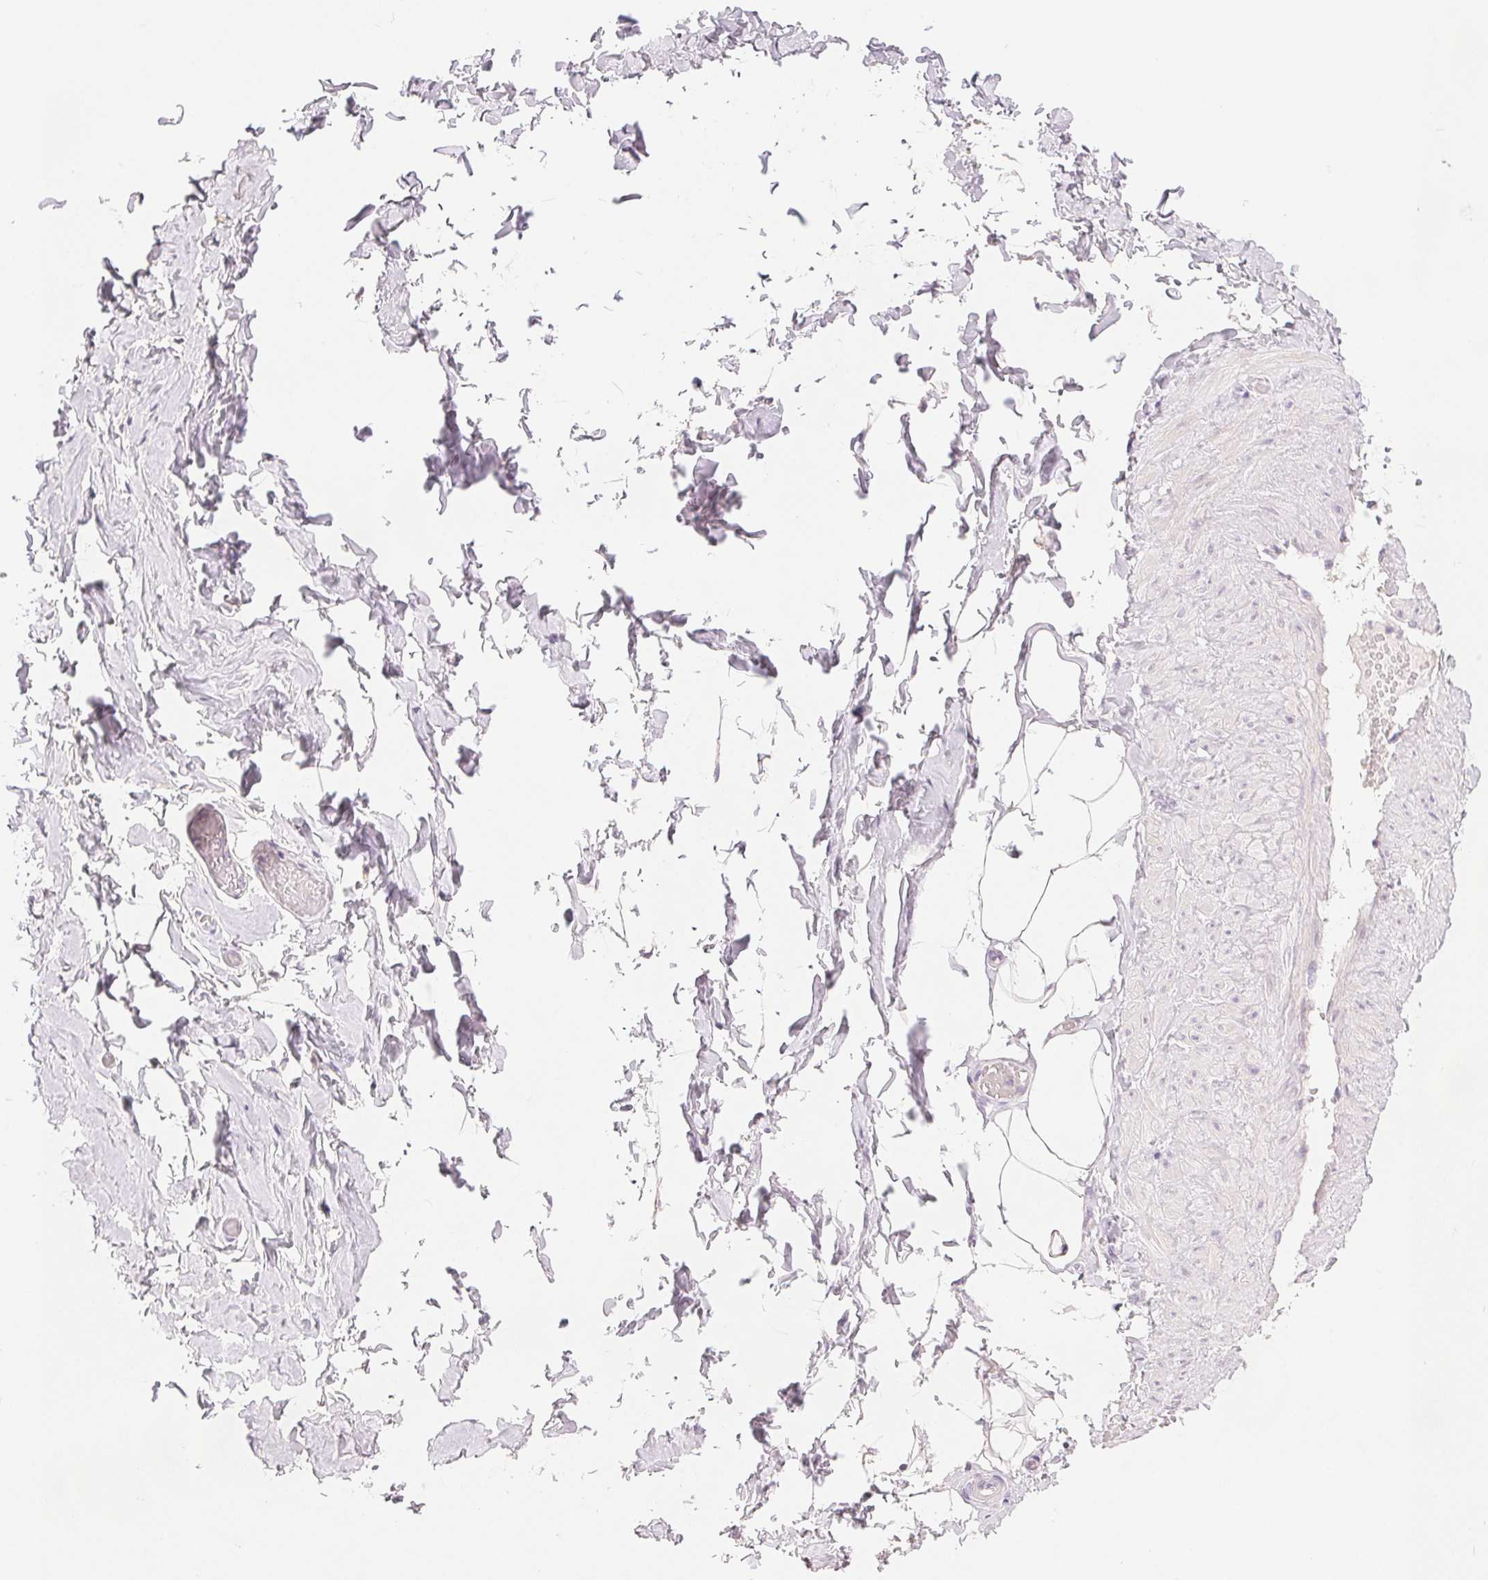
{"staining": {"intensity": "negative", "quantity": "none", "location": "none"}, "tissue": "adipose tissue", "cell_type": "Adipocytes", "image_type": "normal", "snomed": [{"axis": "morphology", "description": "Normal tissue, NOS"}, {"axis": "topography", "description": "Soft tissue"}, {"axis": "topography", "description": "Adipose tissue"}, {"axis": "topography", "description": "Vascular tissue"}, {"axis": "topography", "description": "Peripheral nerve tissue"}], "caption": "Adipose tissue stained for a protein using immunohistochemistry (IHC) displays no expression adipocytes.", "gene": "CA12", "patient": {"sex": "male", "age": 29}}